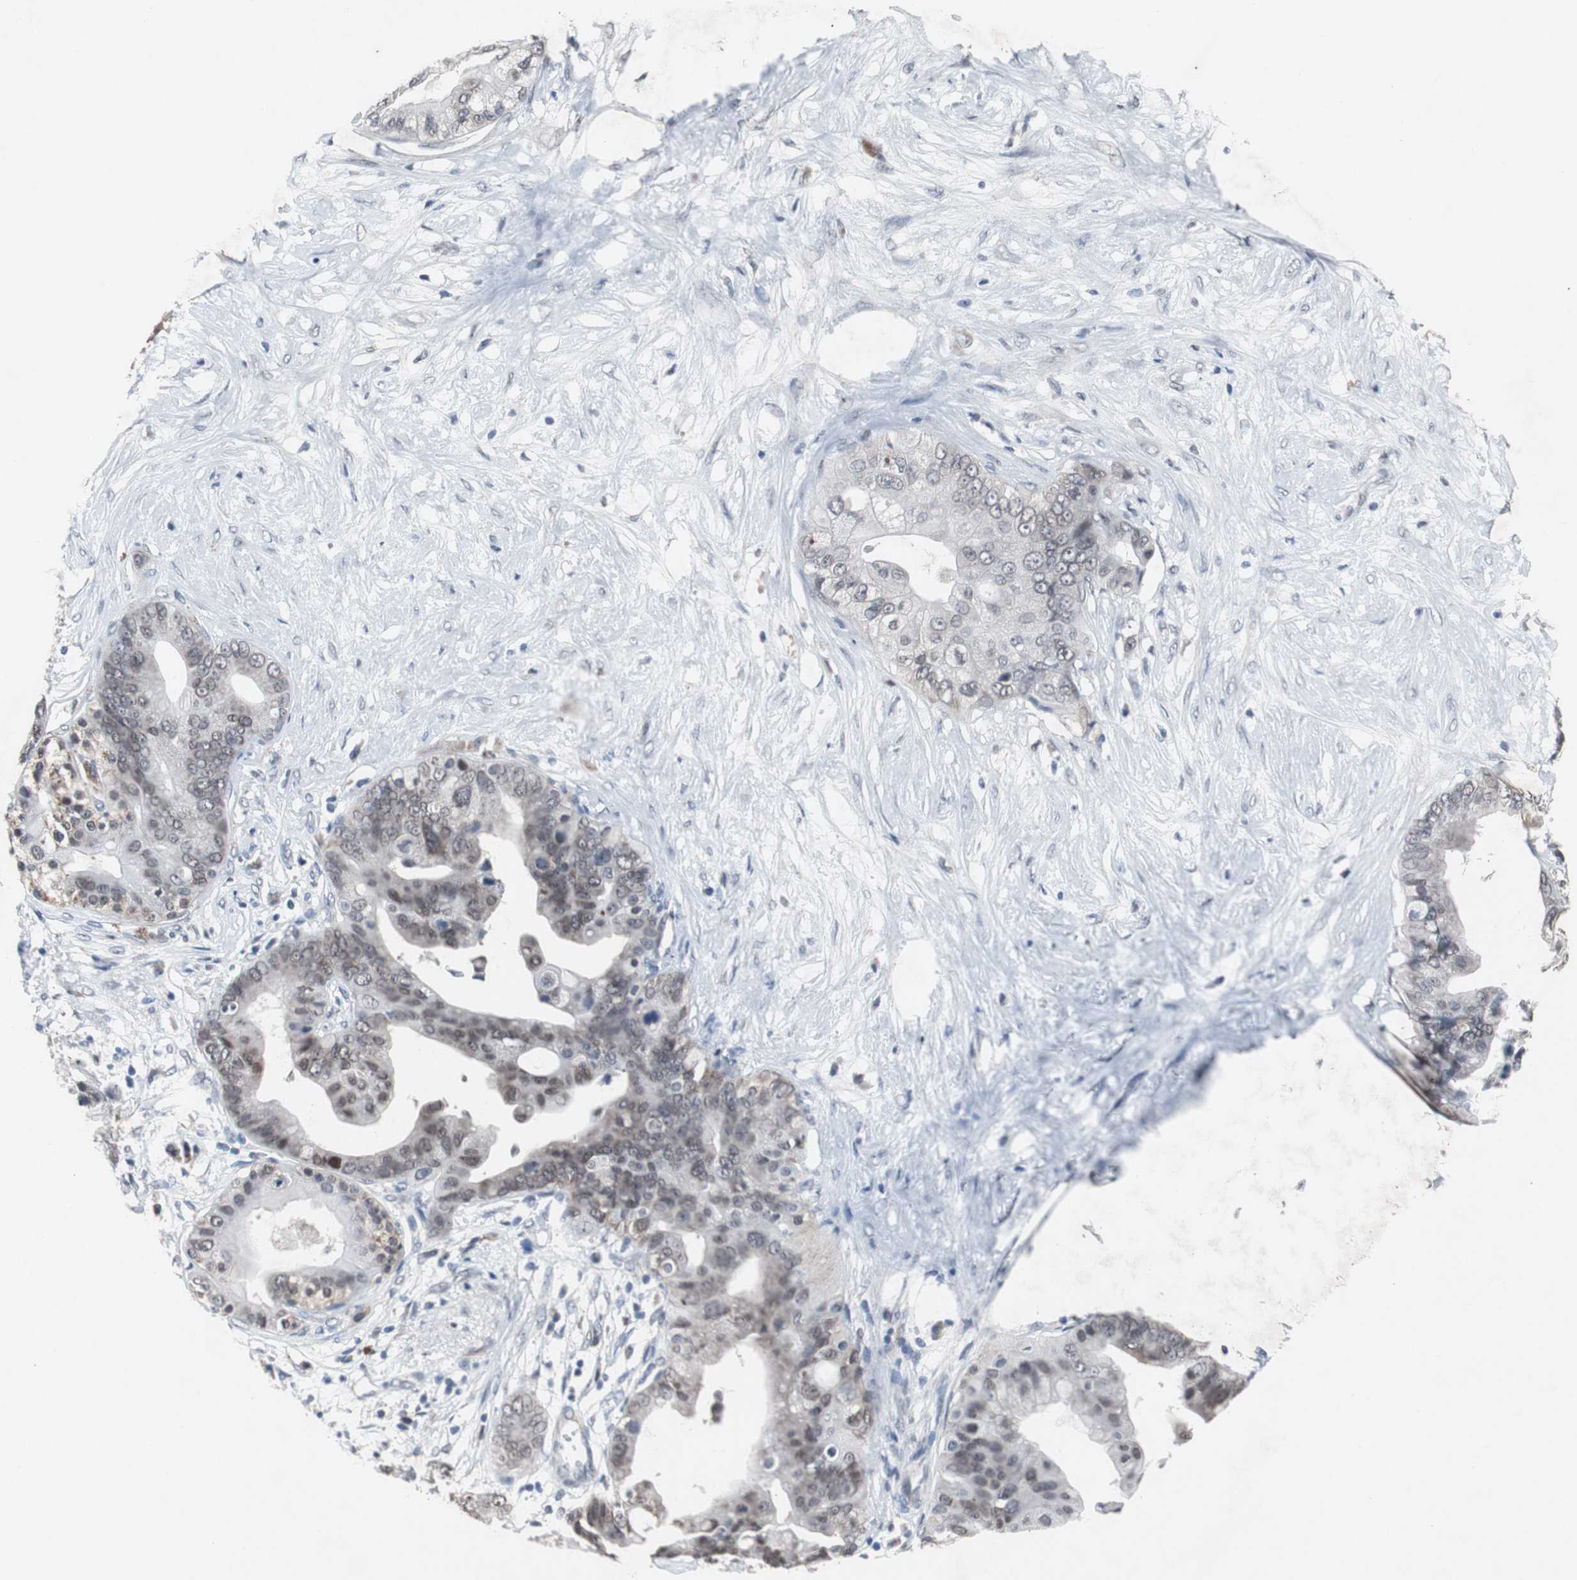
{"staining": {"intensity": "weak", "quantity": "25%-75%", "location": "cytoplasmic/membranous,nuclear"}, "tissue": "pancreatic cancer", "cell_type": "Tumor cells", "image_type": "cancer", "snomed": [{"axis": "morphology", "description": "Adenocarcinoma, NOS"}, {"axis": "topography", "description": "Pancreas"}], "caption": "Immunohistochemical staining of human pancreatic cancer displays low levels of weak cytoplasmic/membranous and nuclear protein positivity in approximately 25%-75% of tumor cells.", "gene": "RBM47", "patient": {"sex": "female", "age": 75}}